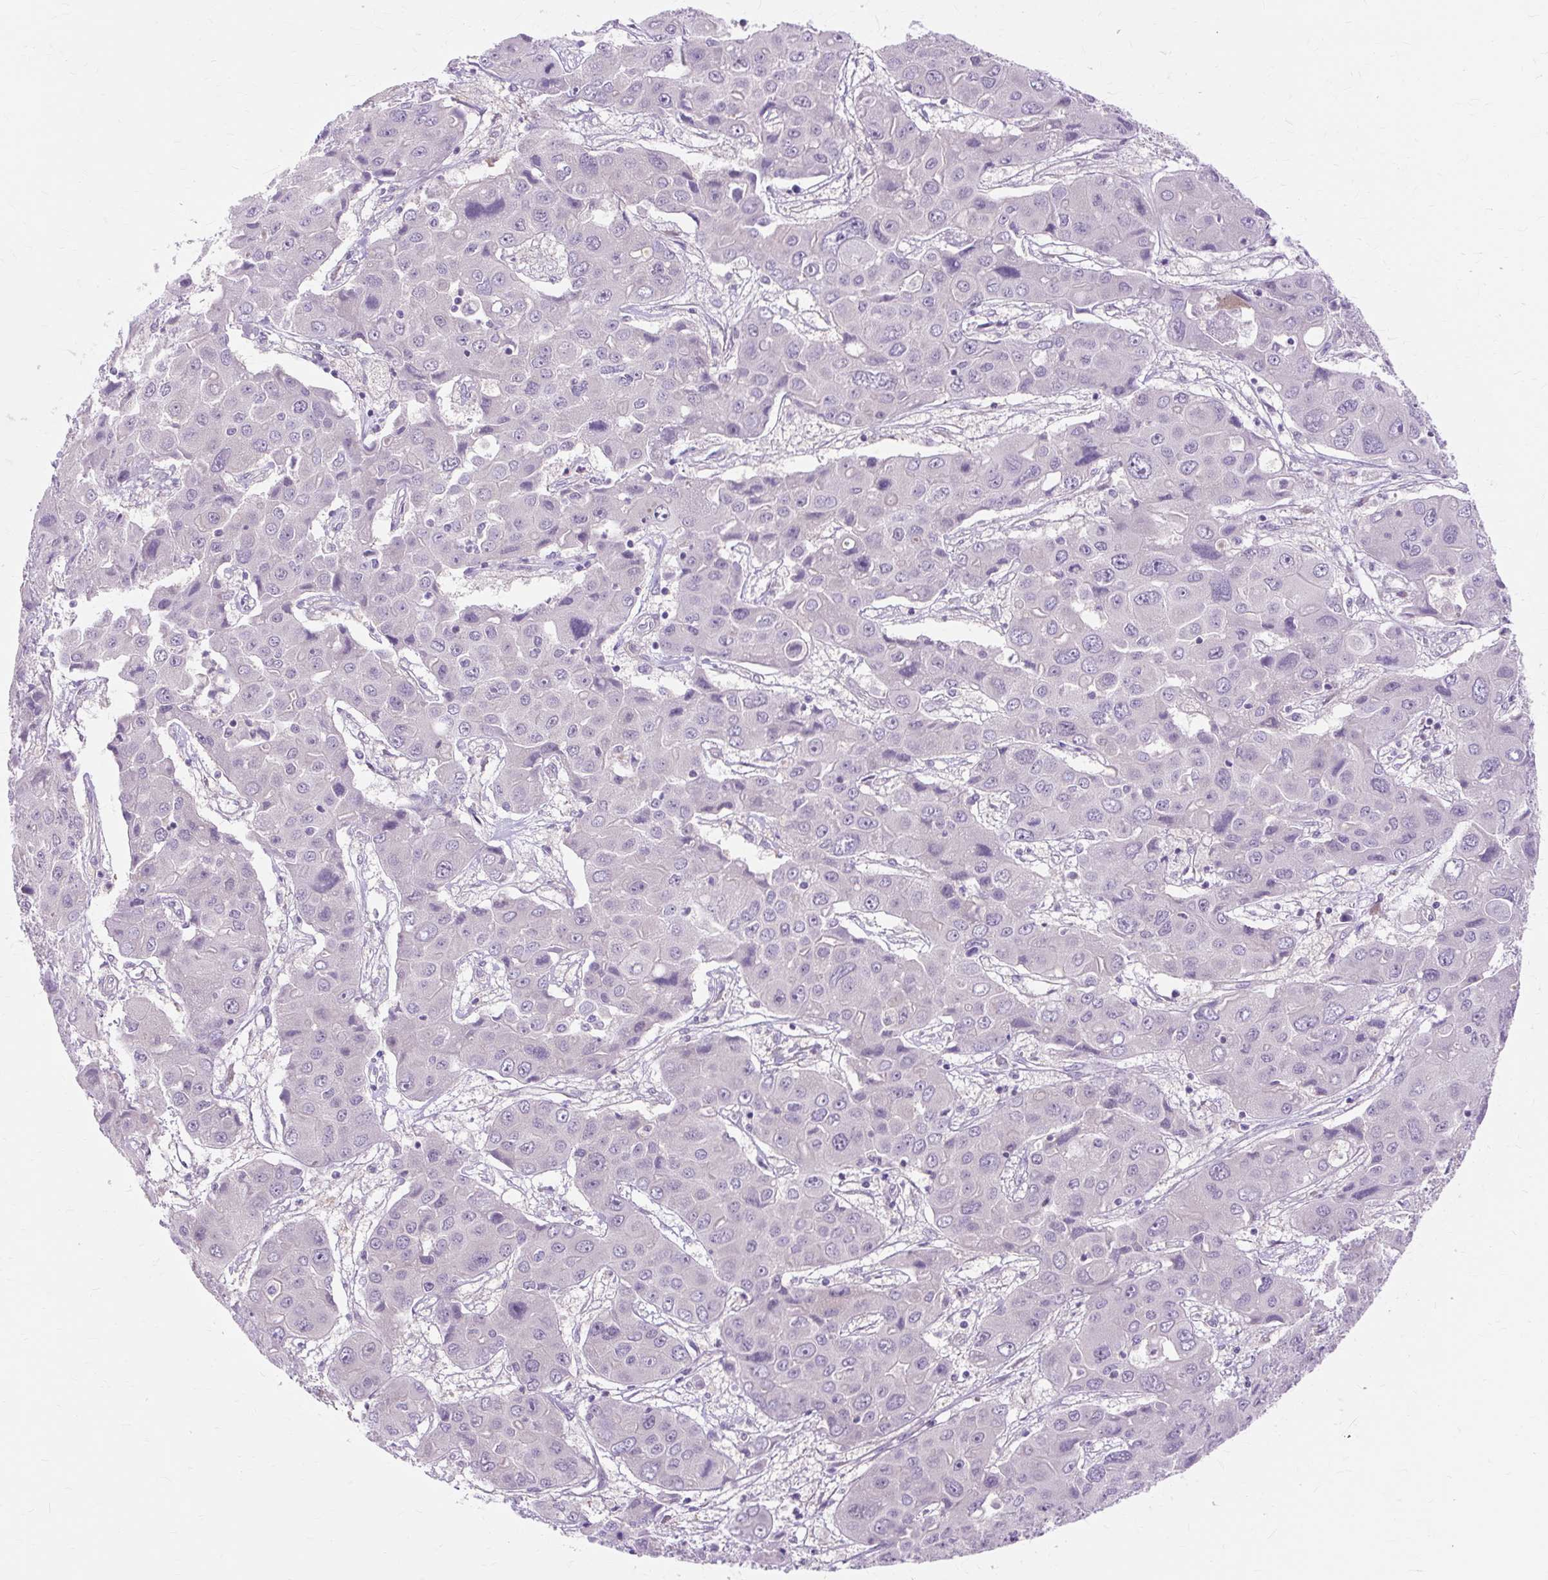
{"staining": {"intensity": "negative", "quantity": "none", "location": "none"}, "tissue": "liver cancer", "cell_type": "Tumor cells", "image_type": "cancer", "snomed": [{"axis": "morphology", "description": "Cholangiocarcinoma"}, {"axis": "topography", "description": "Liver"}], "caption": "IHC micrograph of cholangiocarcinoma (liver) stained for a protein (brown), which reveals no positivity in tumor cells. (DAB (3,3'-diaminobenzidine) immunohistochemistry visualized using brightfield microscopy, high magnification).", "gene": "ZNF35", "patient": {"sex": "male", "age": 67}}